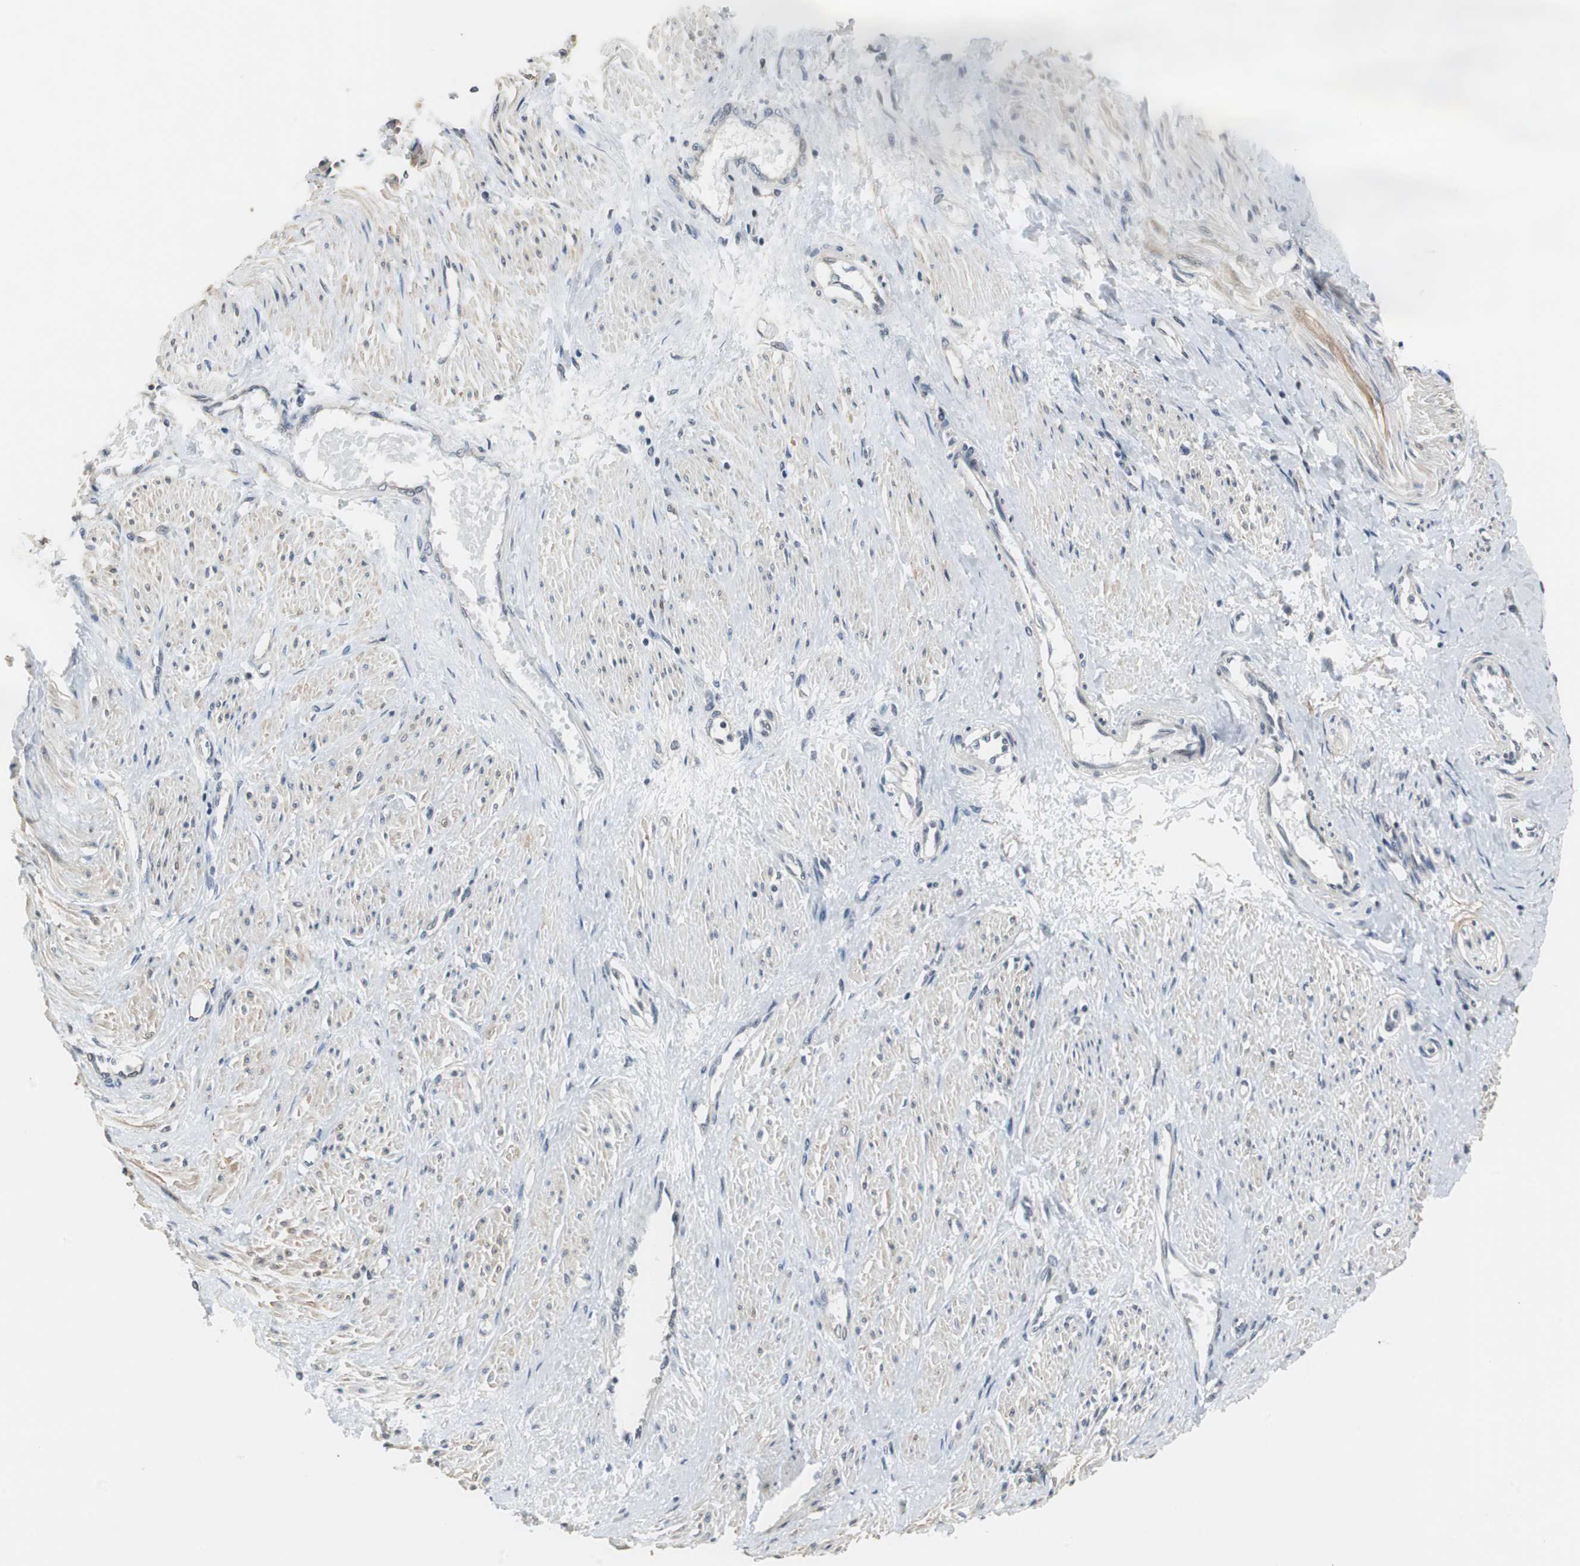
{"staining": {"intensity": "moderate", "quantity": ">75%", "location": "nuclear"}, "tissue": "smooth muscle", "cell_type": "Smooth muscle cells", "image_type": "normal", "snomed": [{"axis": "morphology", "description": "Normal tissue, NOS"}, {"axis": "topography", "description": "Smooth muscle"}, {"axis": "topography", "description": "Uterus"}], "caption": "Smooth muscle cells reveal medium levels of moderate nuclear staining in approximately >75% of cells in benign smooth muscle. The staining was performed using DAB, with brown indicating positive protein expression. Nuclei are stained blue with hematoxylin.", "gene": "MKX", "patient": {"sex": "female", "age": 39}}